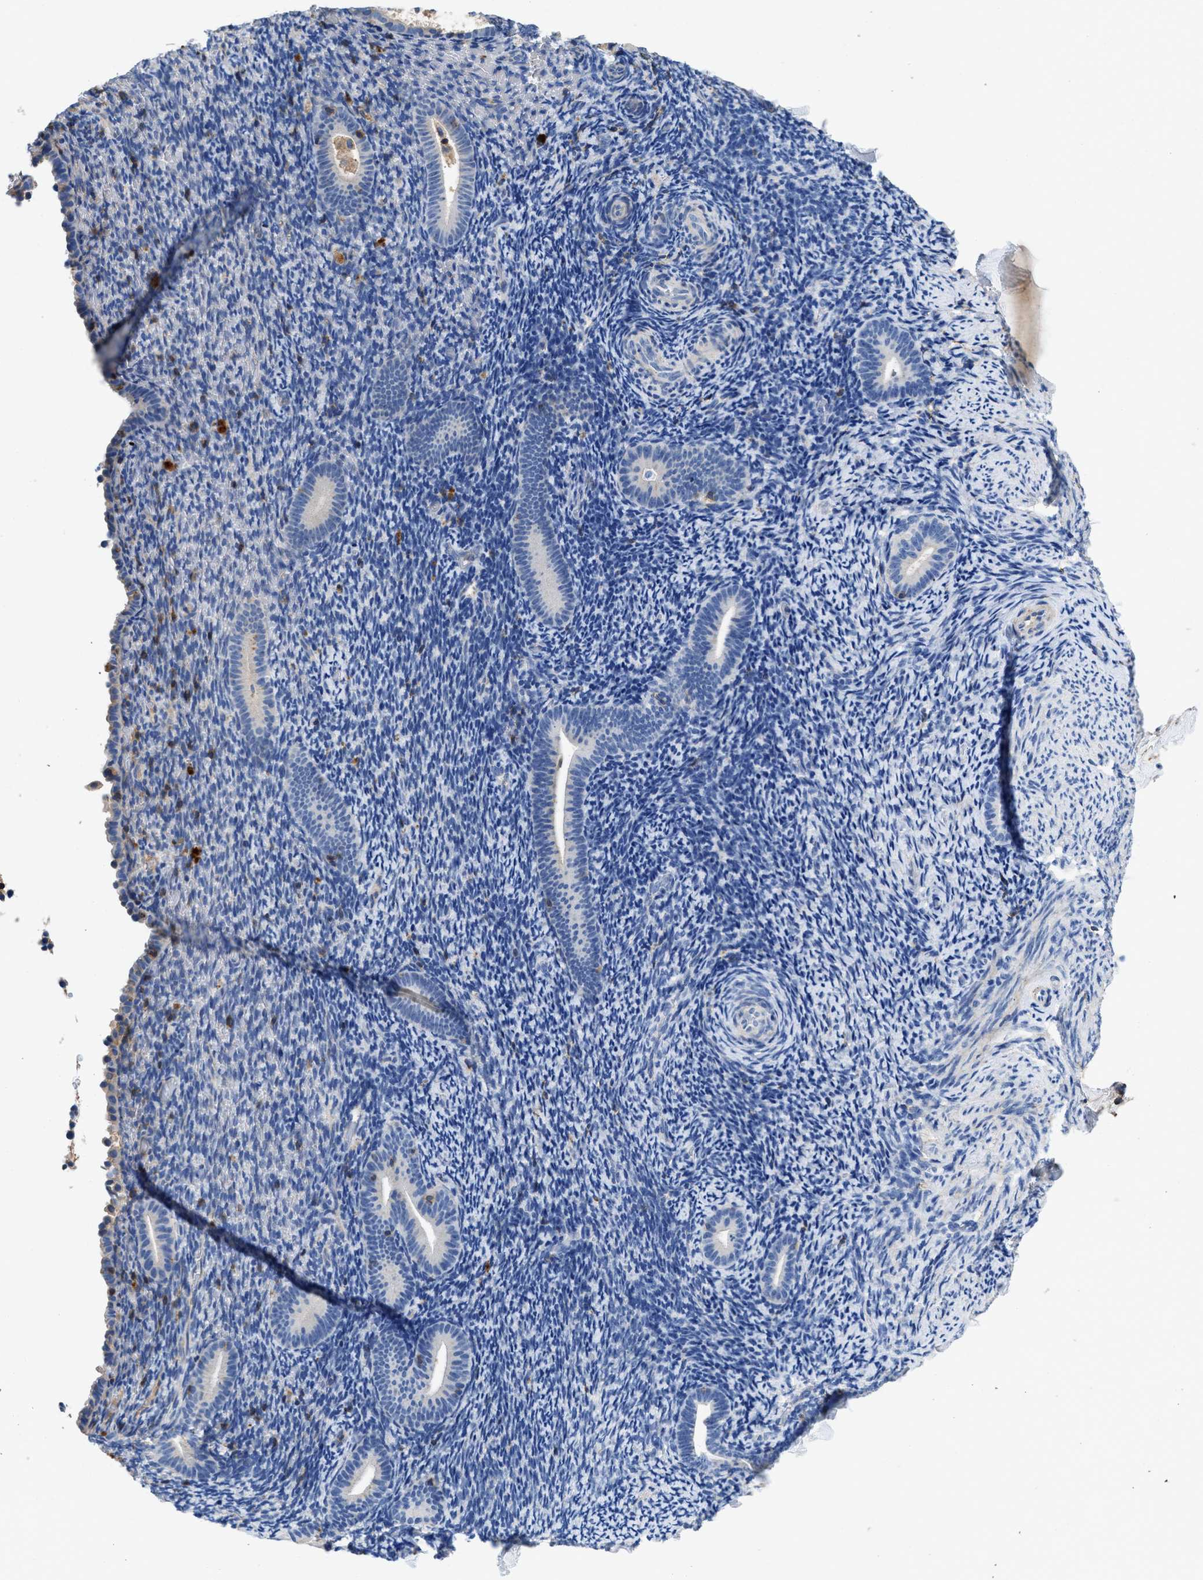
{"staining": {"intensity": "moderate", "quantity": "<25%", "location": "cytoplasmic/membranous"}, "tissue": "endometrium", "cell_type": "Cells in endometrial stroma", "image_type": "normal", "snomed": [{"axis": "morphology", "description": "Normal tissue, NOS"}, {"axis": "topography", "description": "Endometrium"}], "caption": "DAB immunohistochemical staining of benign human endometrium displays moderate cytoplasmic/membranous protein staining in about <25% of cells in endometrial stroma. (DAB (3,3'-diaminobenzidine) = brown stain, brightfield microscopy at high magnification).", "gene": "KCNQ4", "patient": {"sex": "female", "age": 51}}